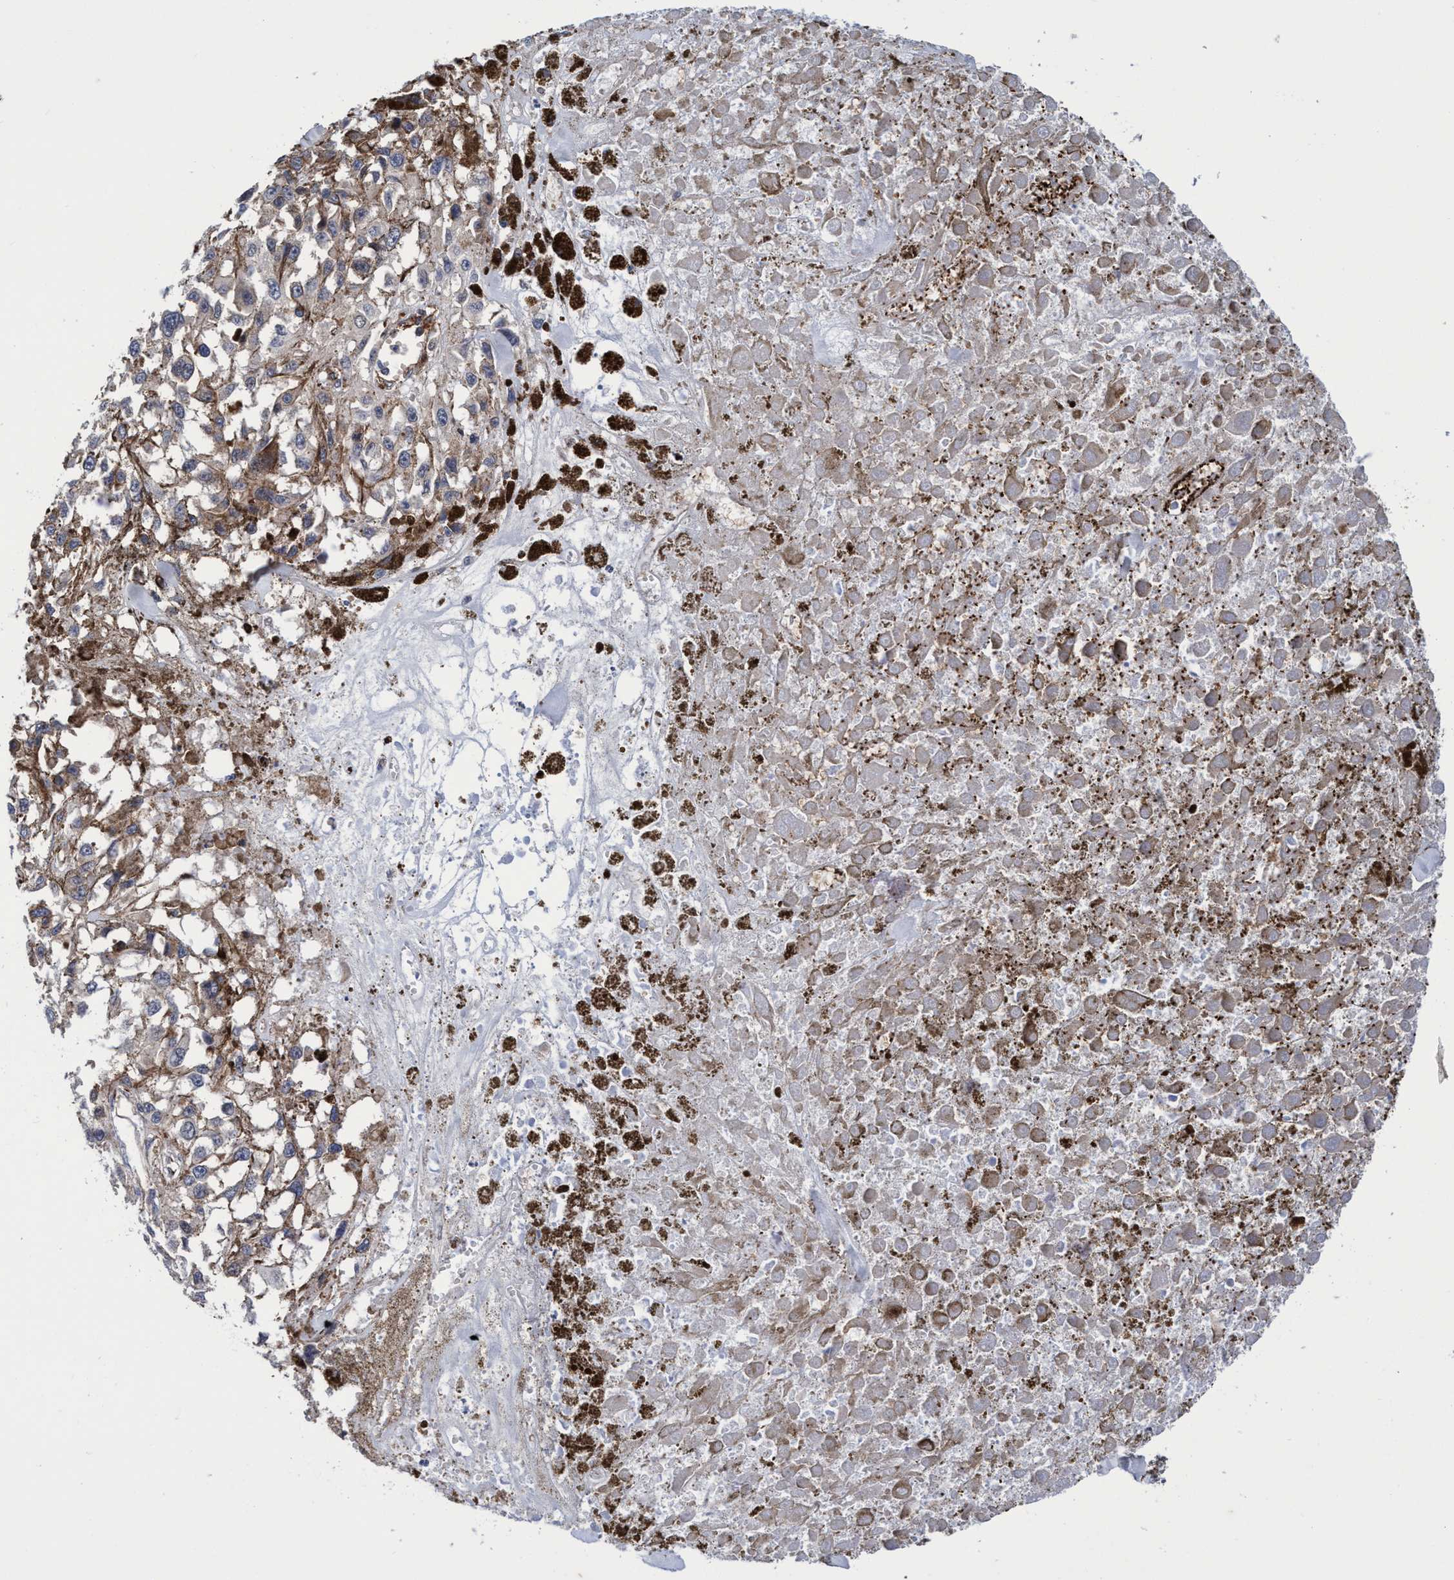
{"staining": {"intensity": "negative", "quantity": "none", "location": "none"}, "tissue": "melanoma", "cell_type": "Tumor cells", "image_type": "cancer", "snomed": [{"axis": "morphology", "description": "Malignant melanoma, Metastatic site"}, {"axis": "topography", "description": "Lymph node"}], "caption": "An IHC histopathology image of melanoma is shown. There is no staining in tumor cells of melanoma.", "gene": "MCM3AP", "patient": {"sex": "male", "age": 59}}